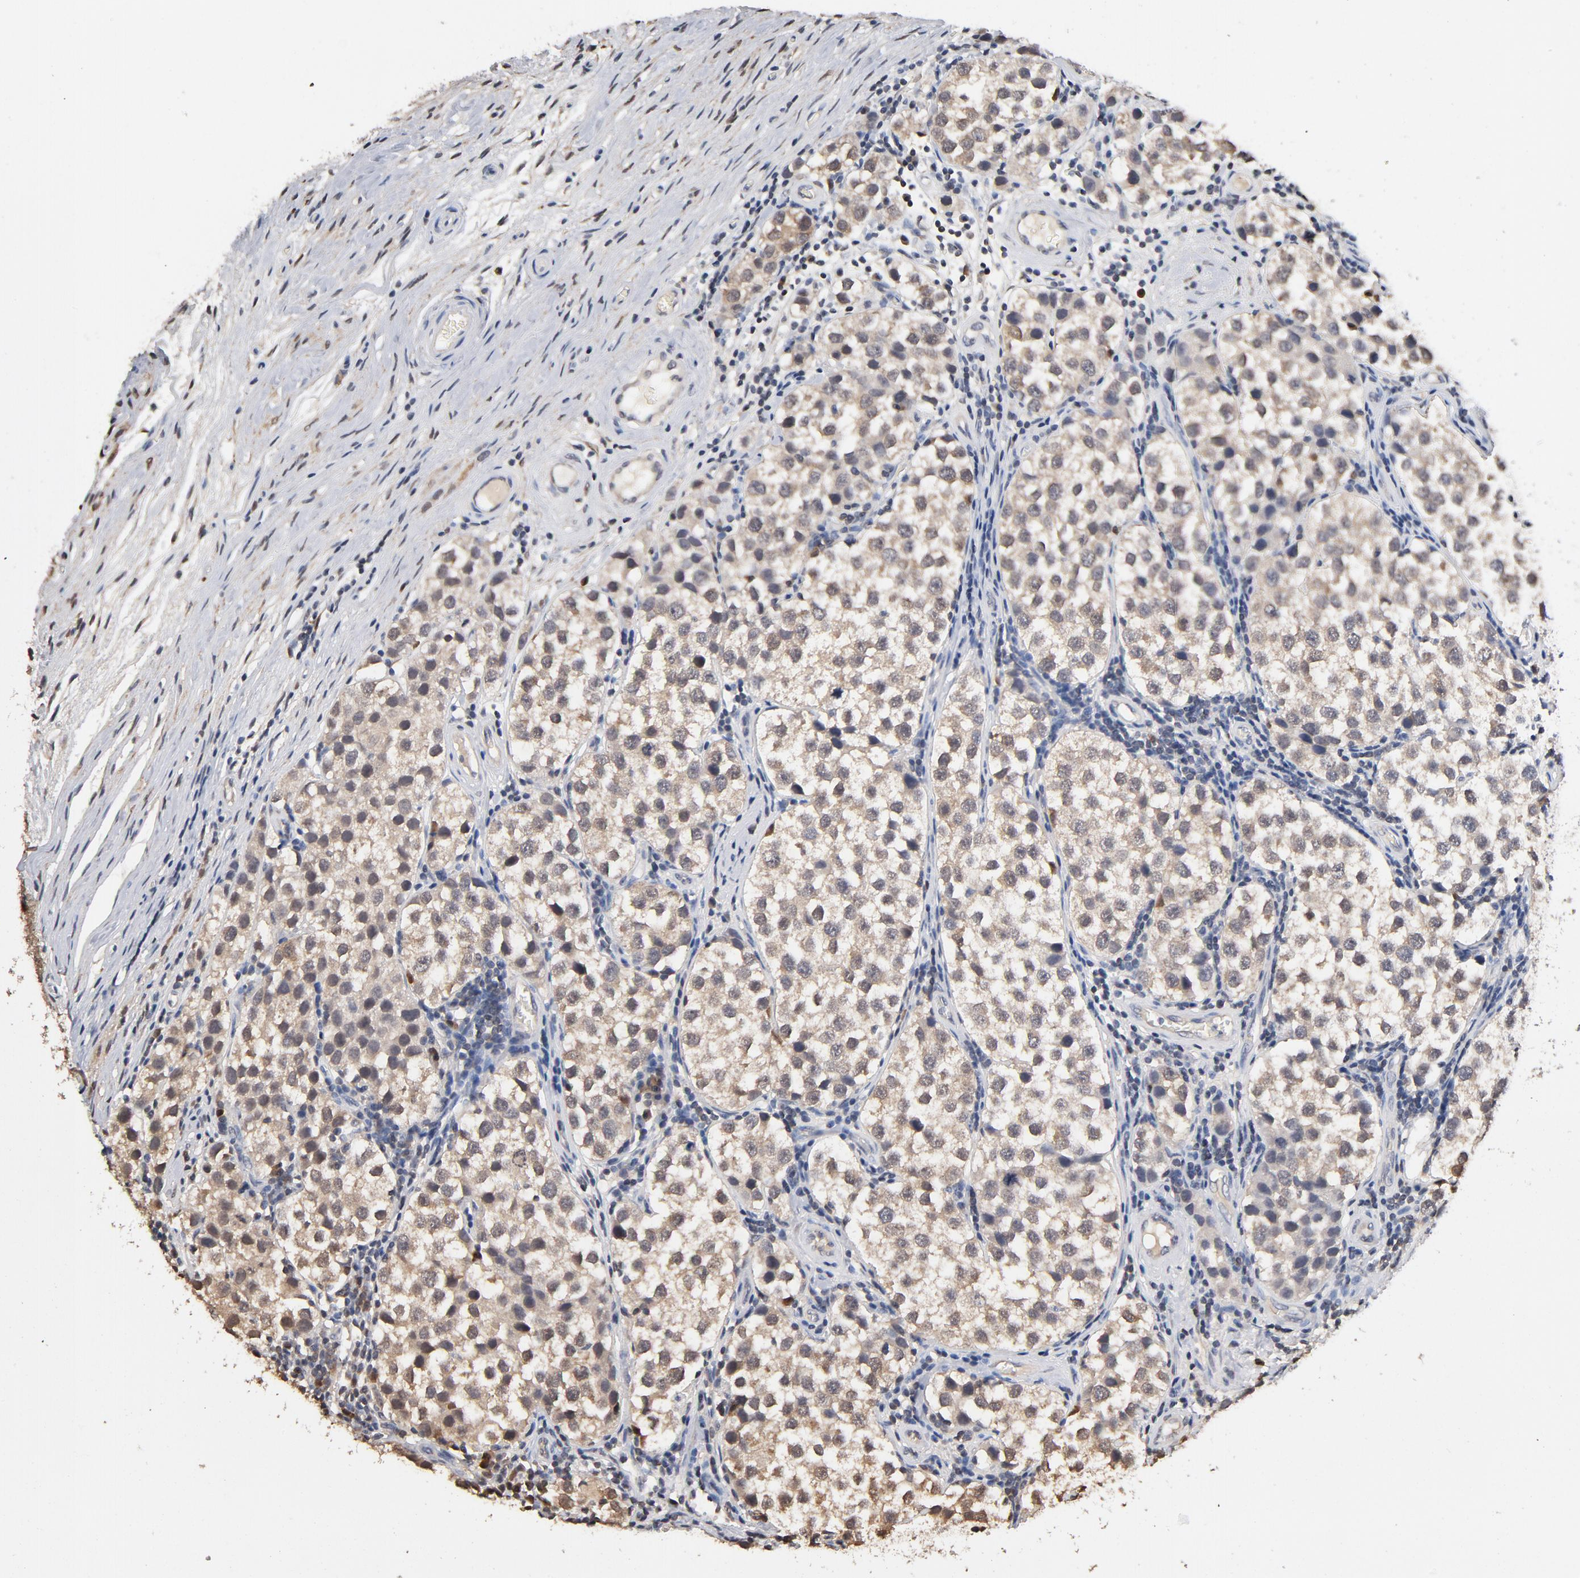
{"staining": {"intensity": "weak", "quantity": "25%-75%", "location": "cytoplasmic/membranous"}, "tissue": "testis cancer", "cell_type": "Tumor cells", "image_type": "cancer", "snomed": [{"axis": "morphology", "description": "Seminoma, NOS"}, {"axis": "topography", "description": "Testis"}], "caption": "Testis cancer was stained to show a protein in brown. There is low levels of weak cytoplasmic/membranous staining in about 25%-75% of tumor cells. (DAB IHC, brown staining for protein, blue staining for nuclei).", "gene": "MIF", "patient": {"sex": "male", "age": 39}}